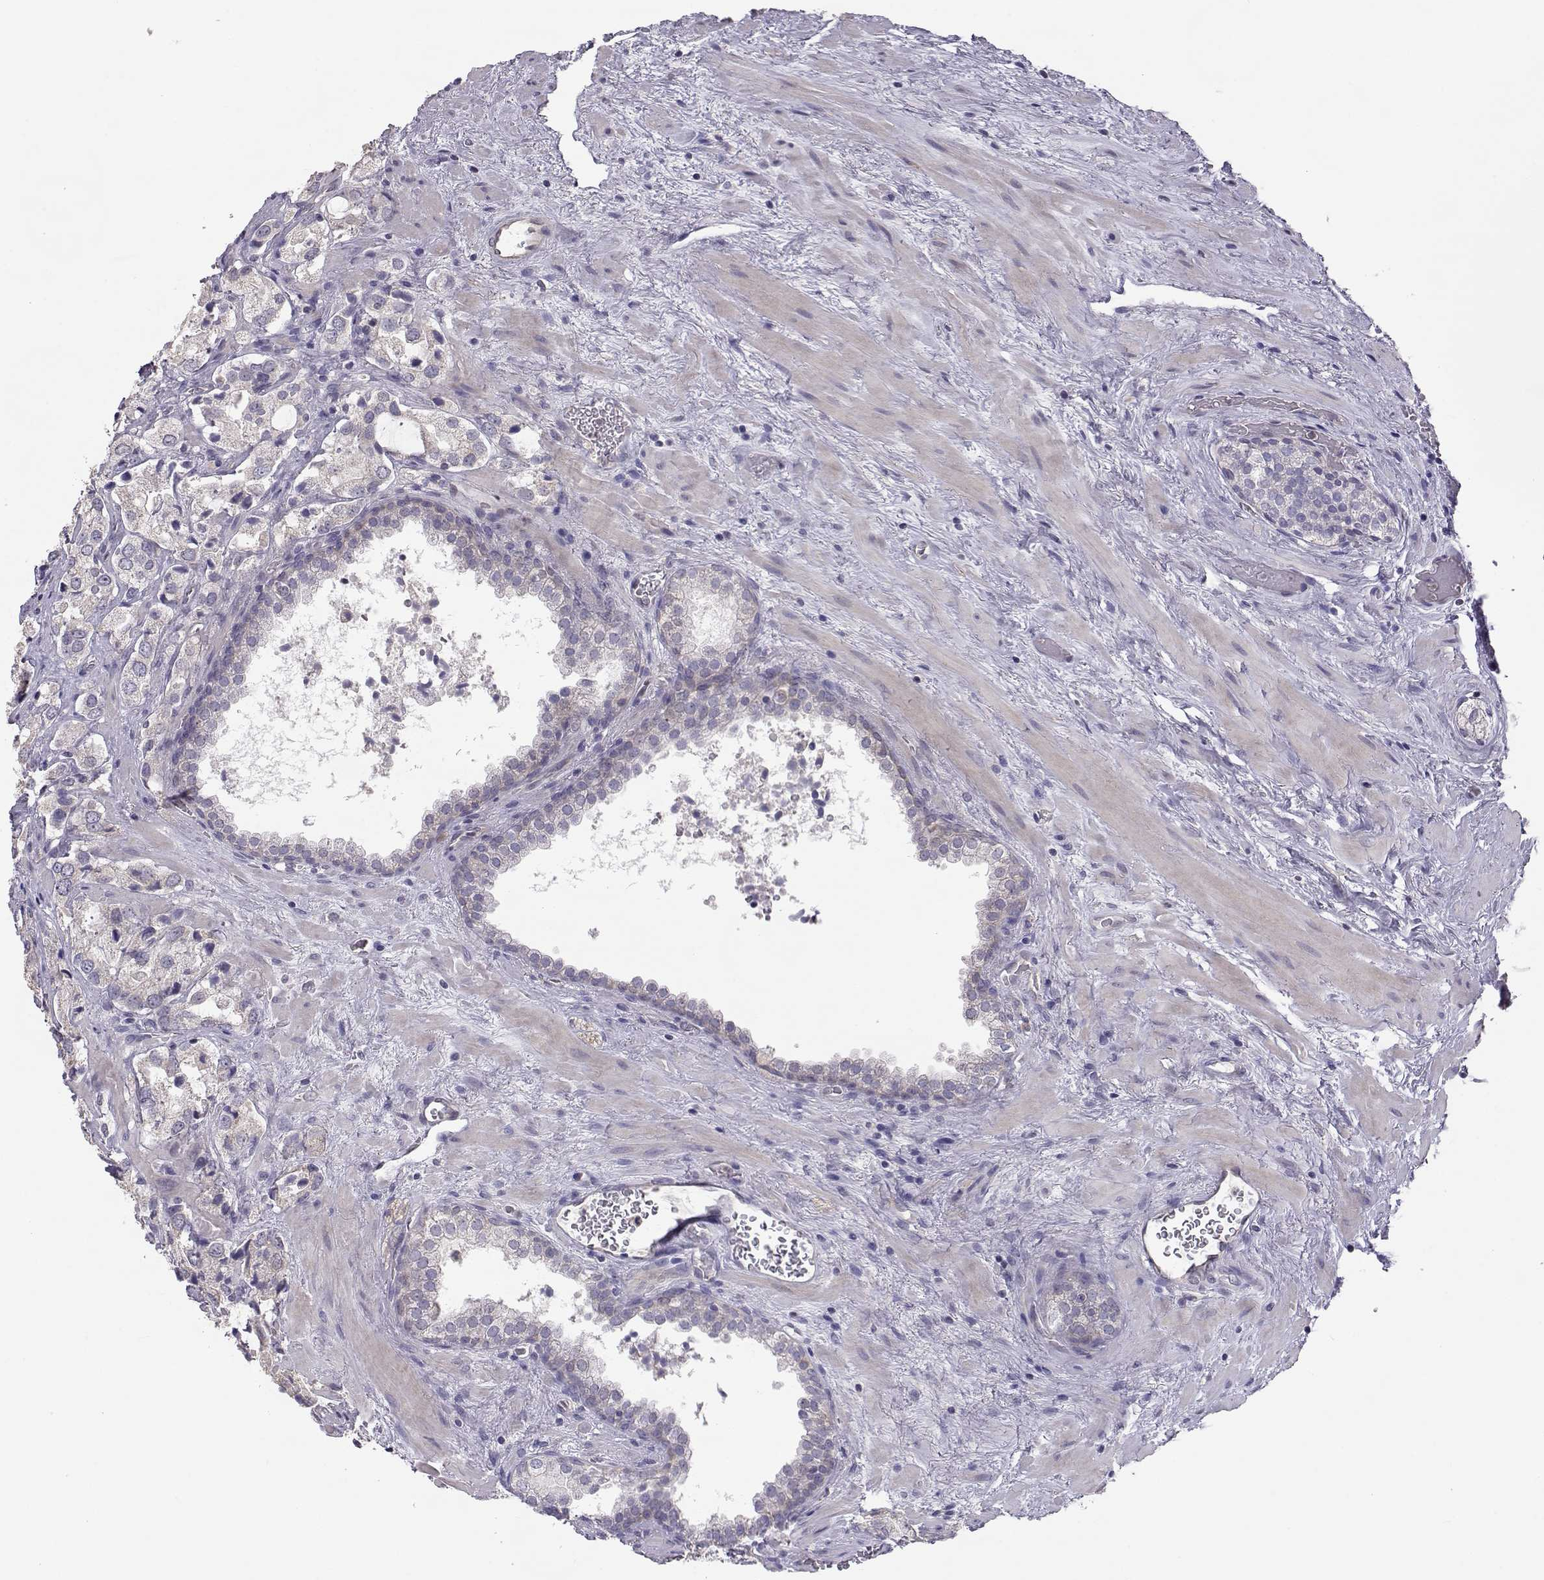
{"staining": {"intensity": "negative", "quantity": "none", "location": "none"}, "tissue": "prostate cancer", "cell_type": "Tumor cells", "image_type": "cancer", "snomed": [{"axis": "morphology", "description": "Adenocarcinoma, NOS"}, {"axis": "topography", "description": "Prostate"}], "caption": "Tumor cells show no significant protein staining in prostate cancer. (DAB IHC, high magnification).", "gene": "NCAM2", "patient": {"sex": "male", "age": 66}}